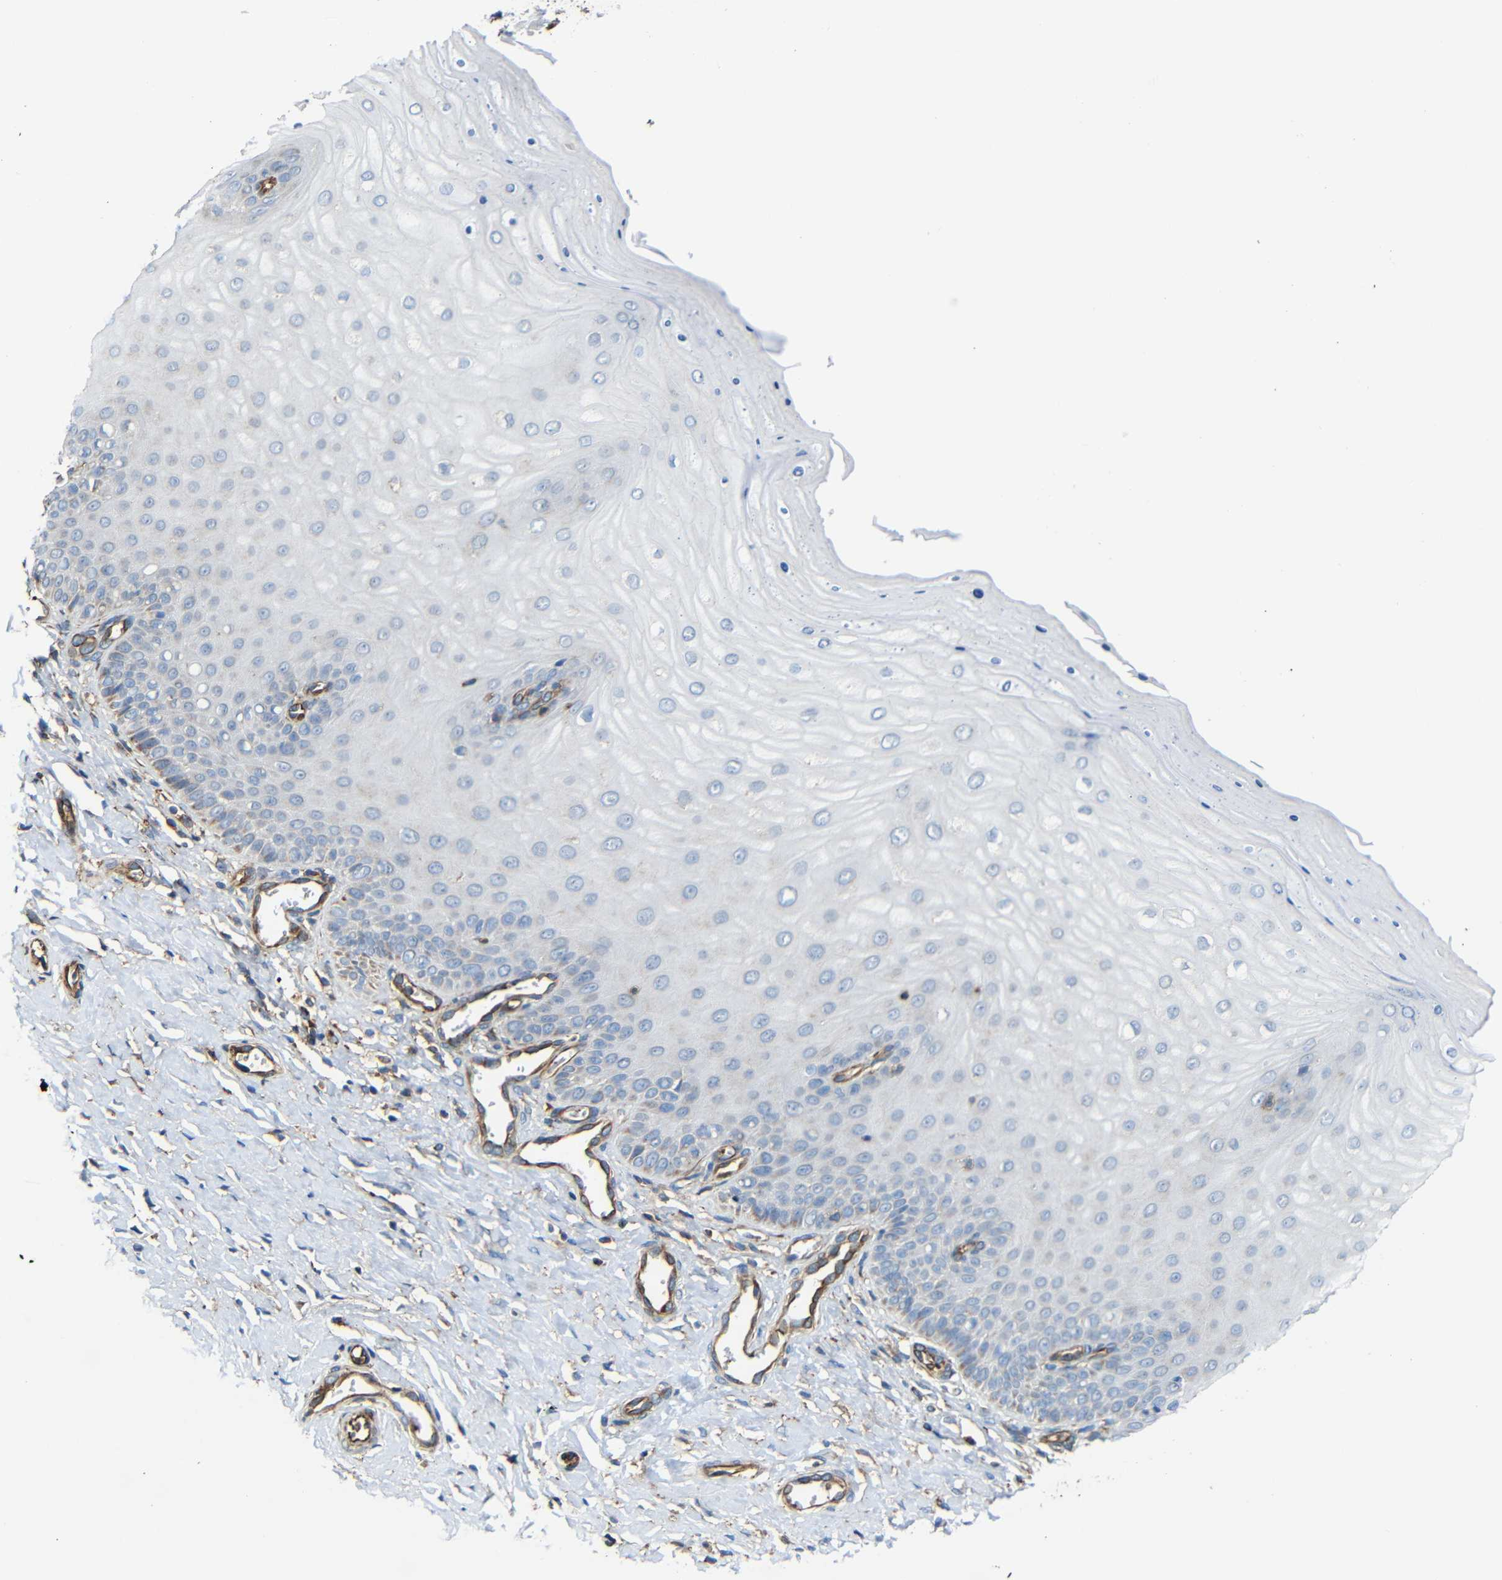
{"staining": {"intensity": "weak", "quantity": ">75%", "location": "cytoplasmic/membranous"}, "tissue": "cervix", "cell_type": "Glandular cells", "image_type": "normal", "snomed": [{"axis": "morphology", "description": "Normal tissue, NOS"}, {"axis": "topography", "description": "Cervix"}], "caption": "Protein expression analysis of benign cervix demonstrates weak cytoplasmic/membranous staining in approximately >75% of glandular cells. (brown staining indicates protein expression, while blue staining denotes nuclei).", "gene": "IGSF10", "patient": {"sex": "female", "age": 55}}